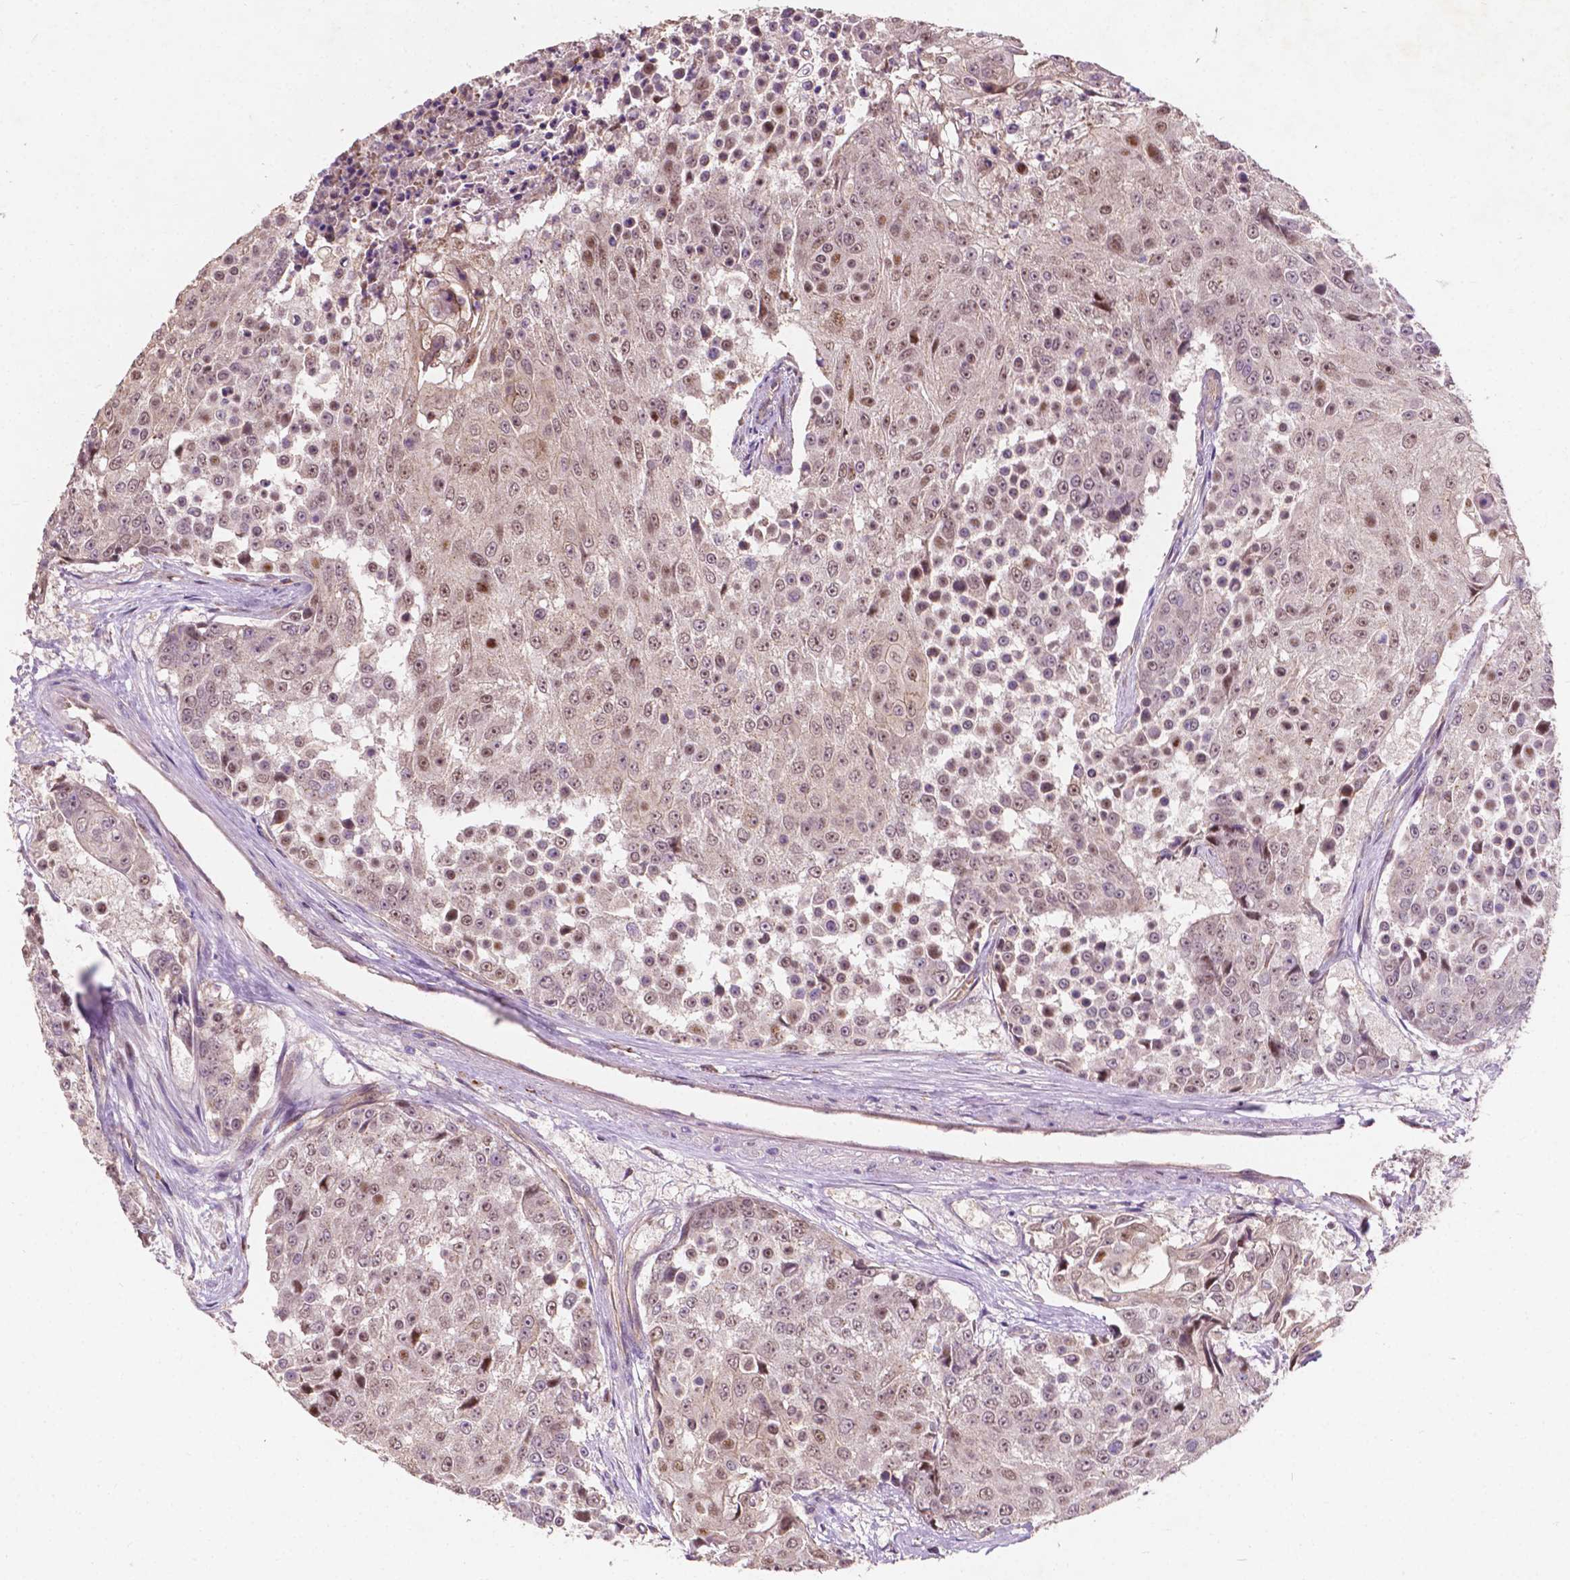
{"staining": {"intensity": "moderate", "quantity": "25%-75%", "location": "nuclear"}, "tissue": "urothelial cancer", "cell_type": "Tumor cells", "image_type": "cancer", "snomed": [{"axis": "morphology", "description": "Urothelial carcinoma, High grade"}, {"axis": "topography", "description": "Urinary bladder"}], "caption": "Immunohistochemical staining of human high-grade urothelial carcinoma reveals medium levels of moderate nuclear staining in about 25%-75% of tumor cells.", "gene": "DUSP16", "patient": {"sex": "female", "age": 63}}